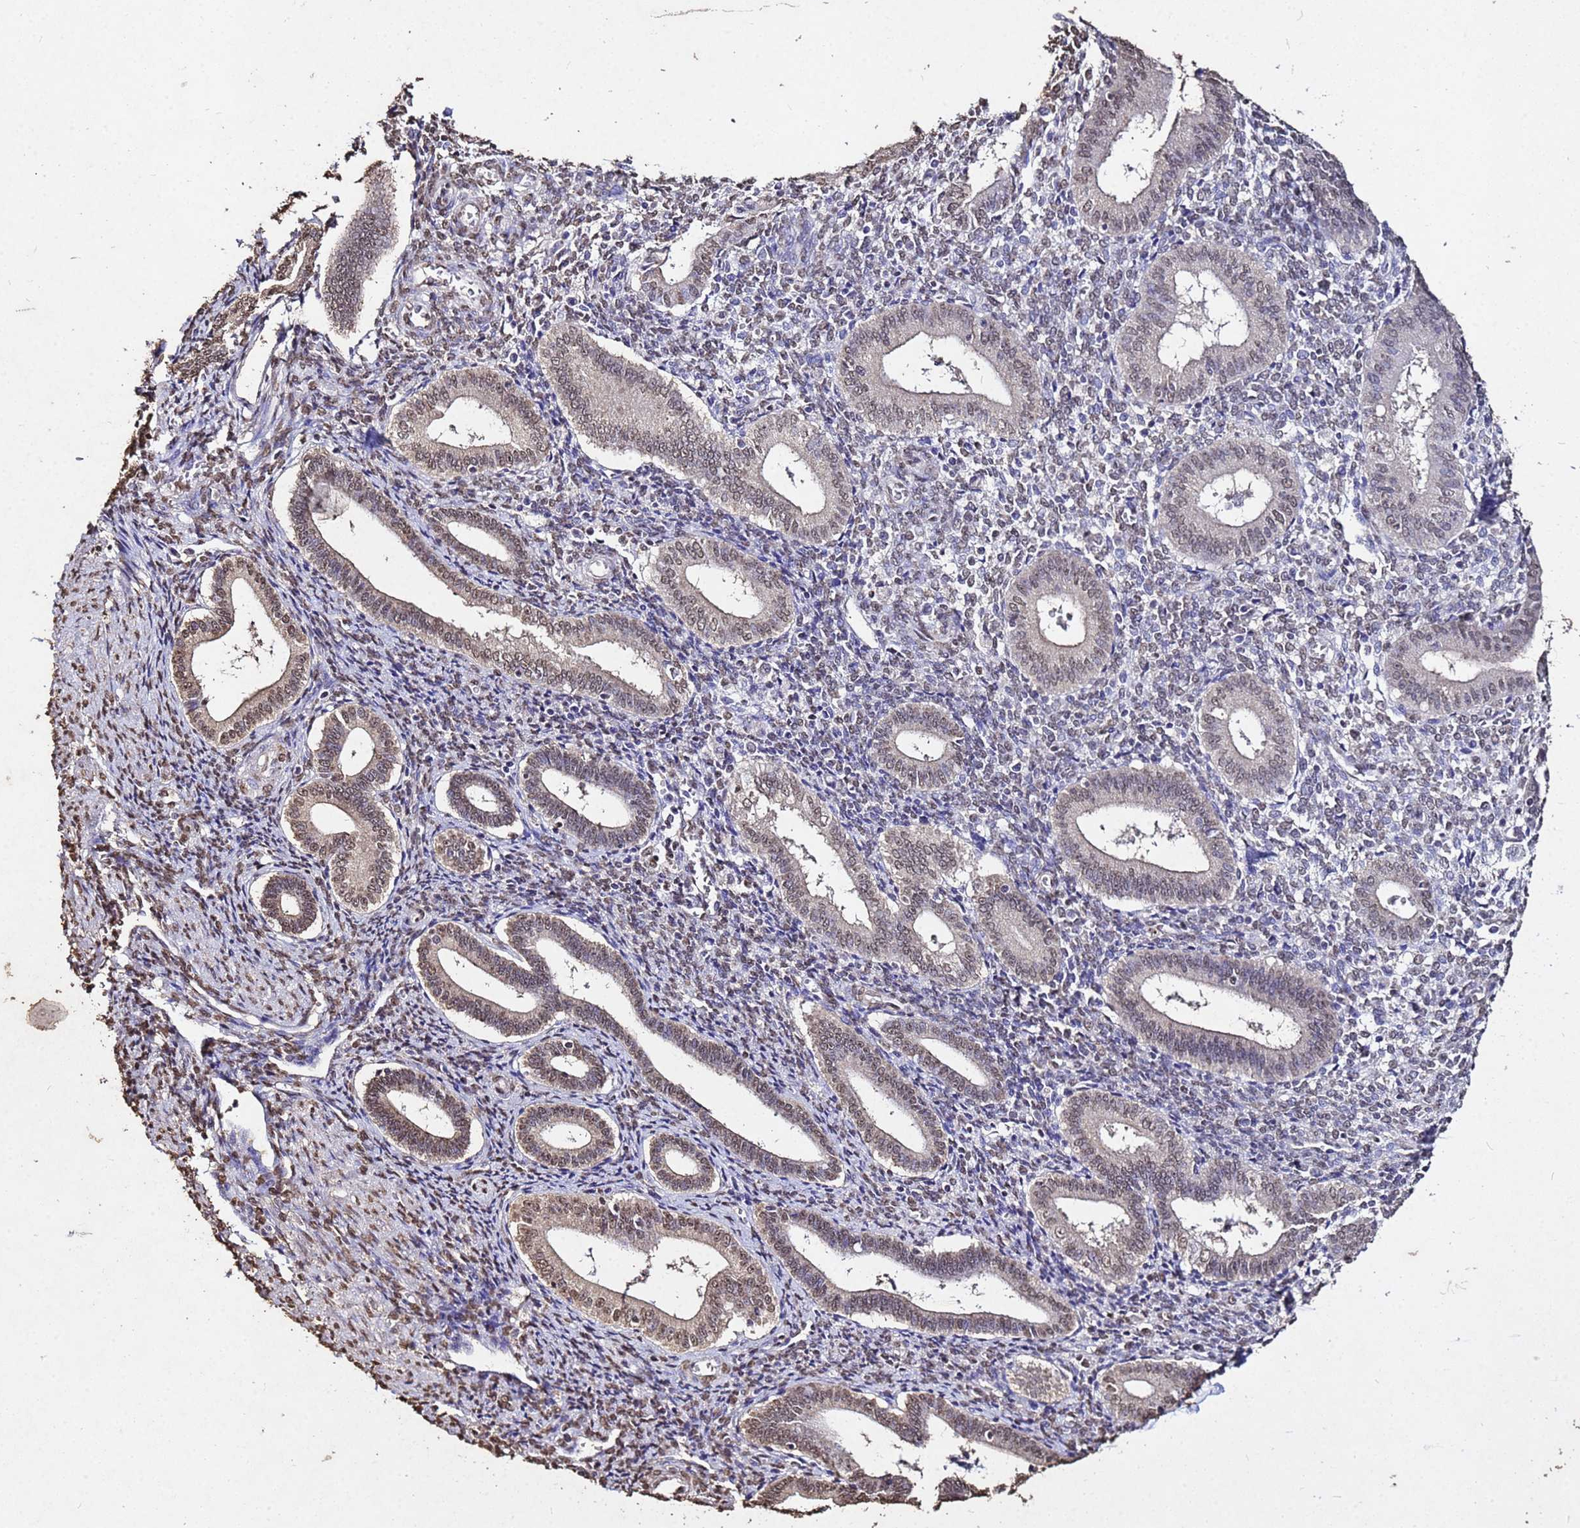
{"staining": {"intensity": "moderate", "quantity": ">75%", "location": "nuclear"}, "tissue": "endometrium", "cell_type": "Cells in endometrial stroma", "image_type": "normal", "snomed": [{"axis": "morphology", "description": "Normal tissue, NOS"}, {"axis": "topography", "description": "Endometrium"}], "caption": "Endometrium stained for a protein reveals moderate nuclear positivity in cells in endometrial stroma. The staining was performed using DAB (3,3'-diaminobenzidine) to visualize the protein expression in brown, while the nuclei were stained in blue with hematoxylin (Magnification: 20x).", "gene": "MYOCD", "patient": {"sex": "female", "age": 44}}